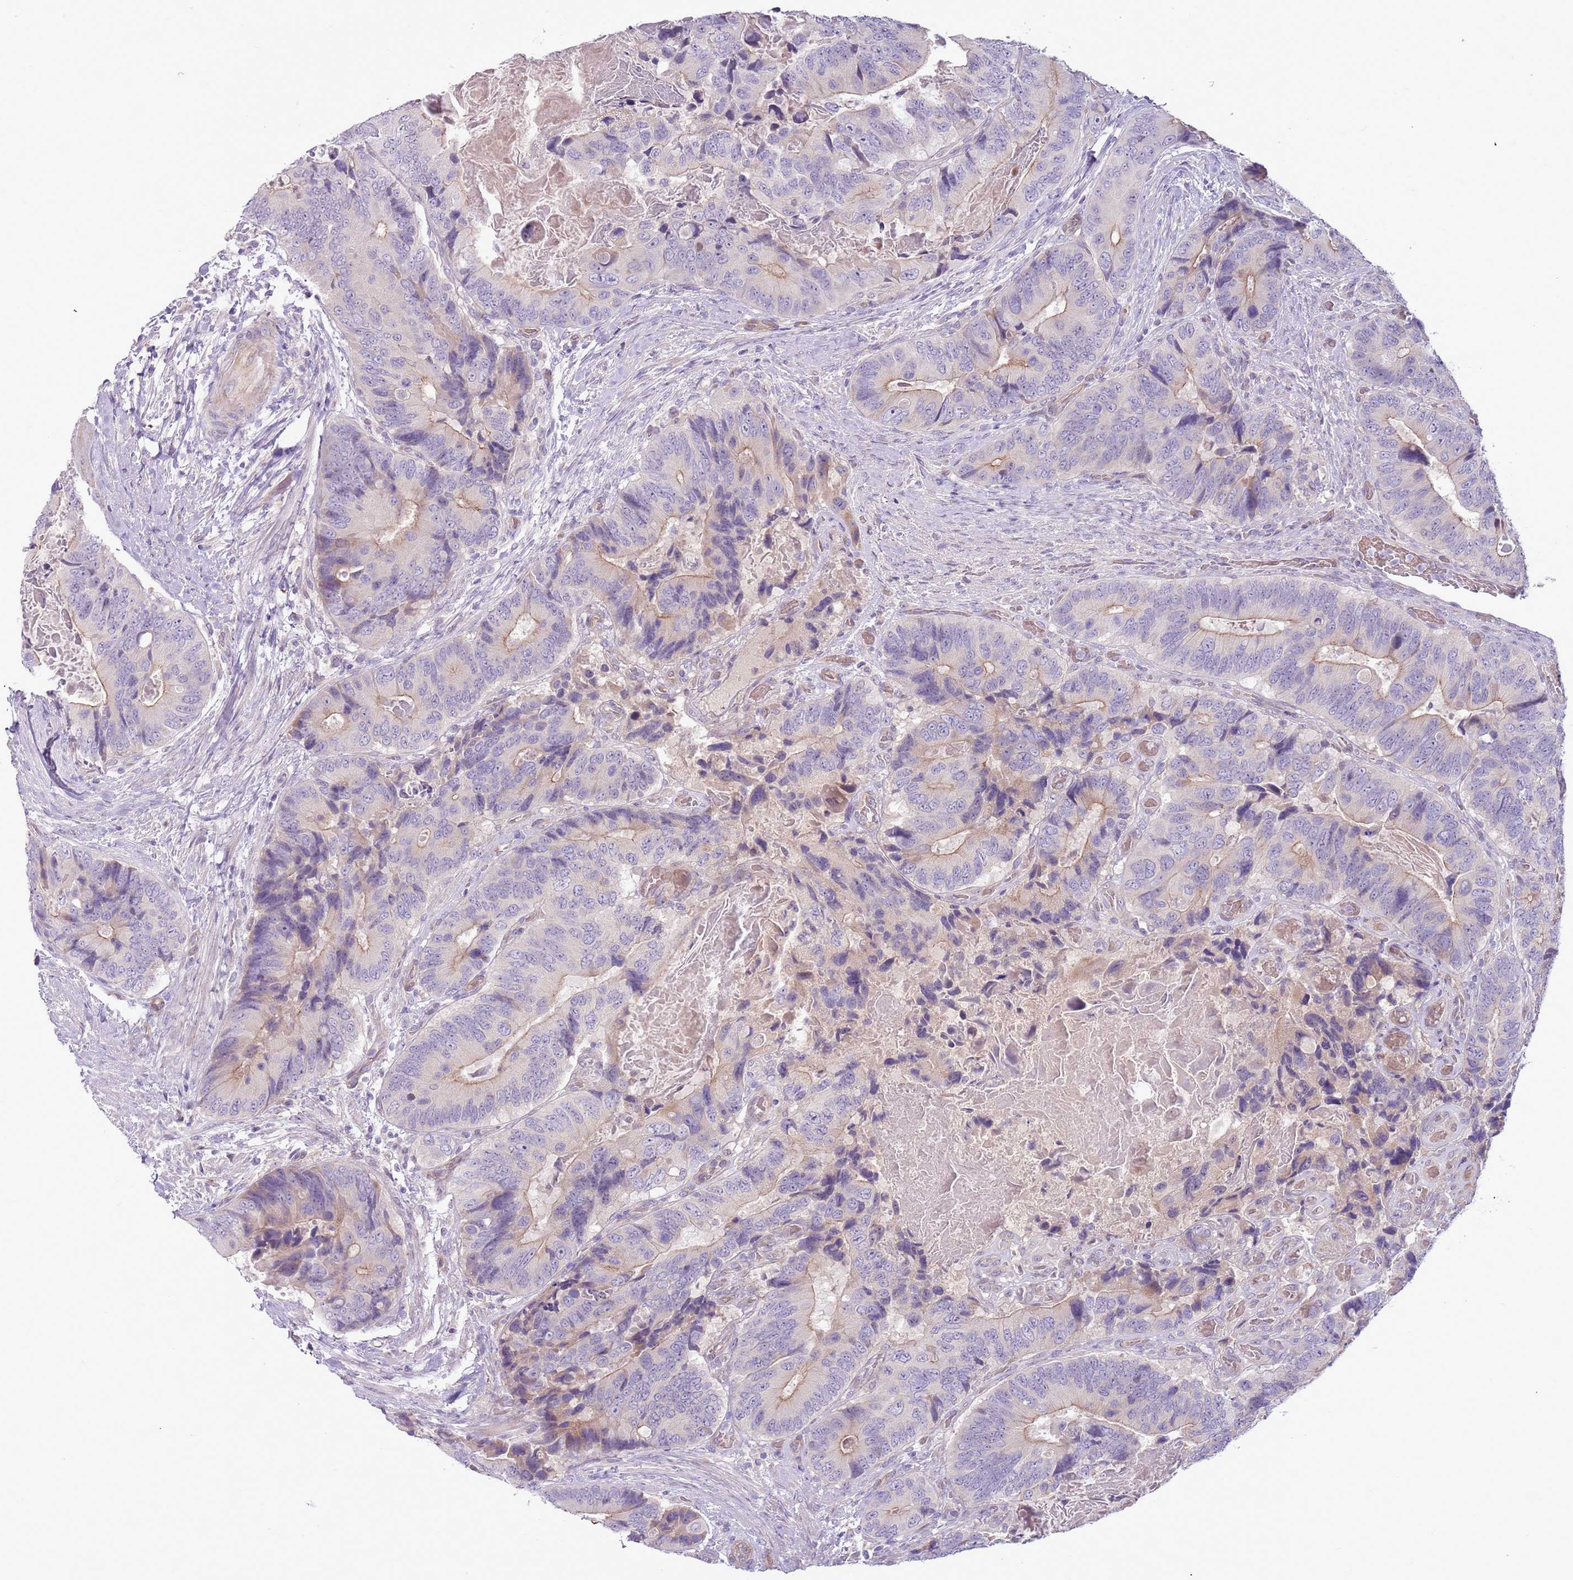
{"staining": {"intensity": "weak", "quantity": "<25%", "location": "cytoplasmic/membranous"}, "tissue": "colorectal cancer", "cell_type": "Tumor cells", "image_type": "cancer", "snomed": [{"axis": "morphology", "description": "Adenocarcinoma, NOS"}, {"axis": "topography", "description": "Colon"}], "caption": "Tumor cells show no significant staining in colorectal cancer.", "gene": "MRO", "patient": {"sex": "male", "age": 84}}